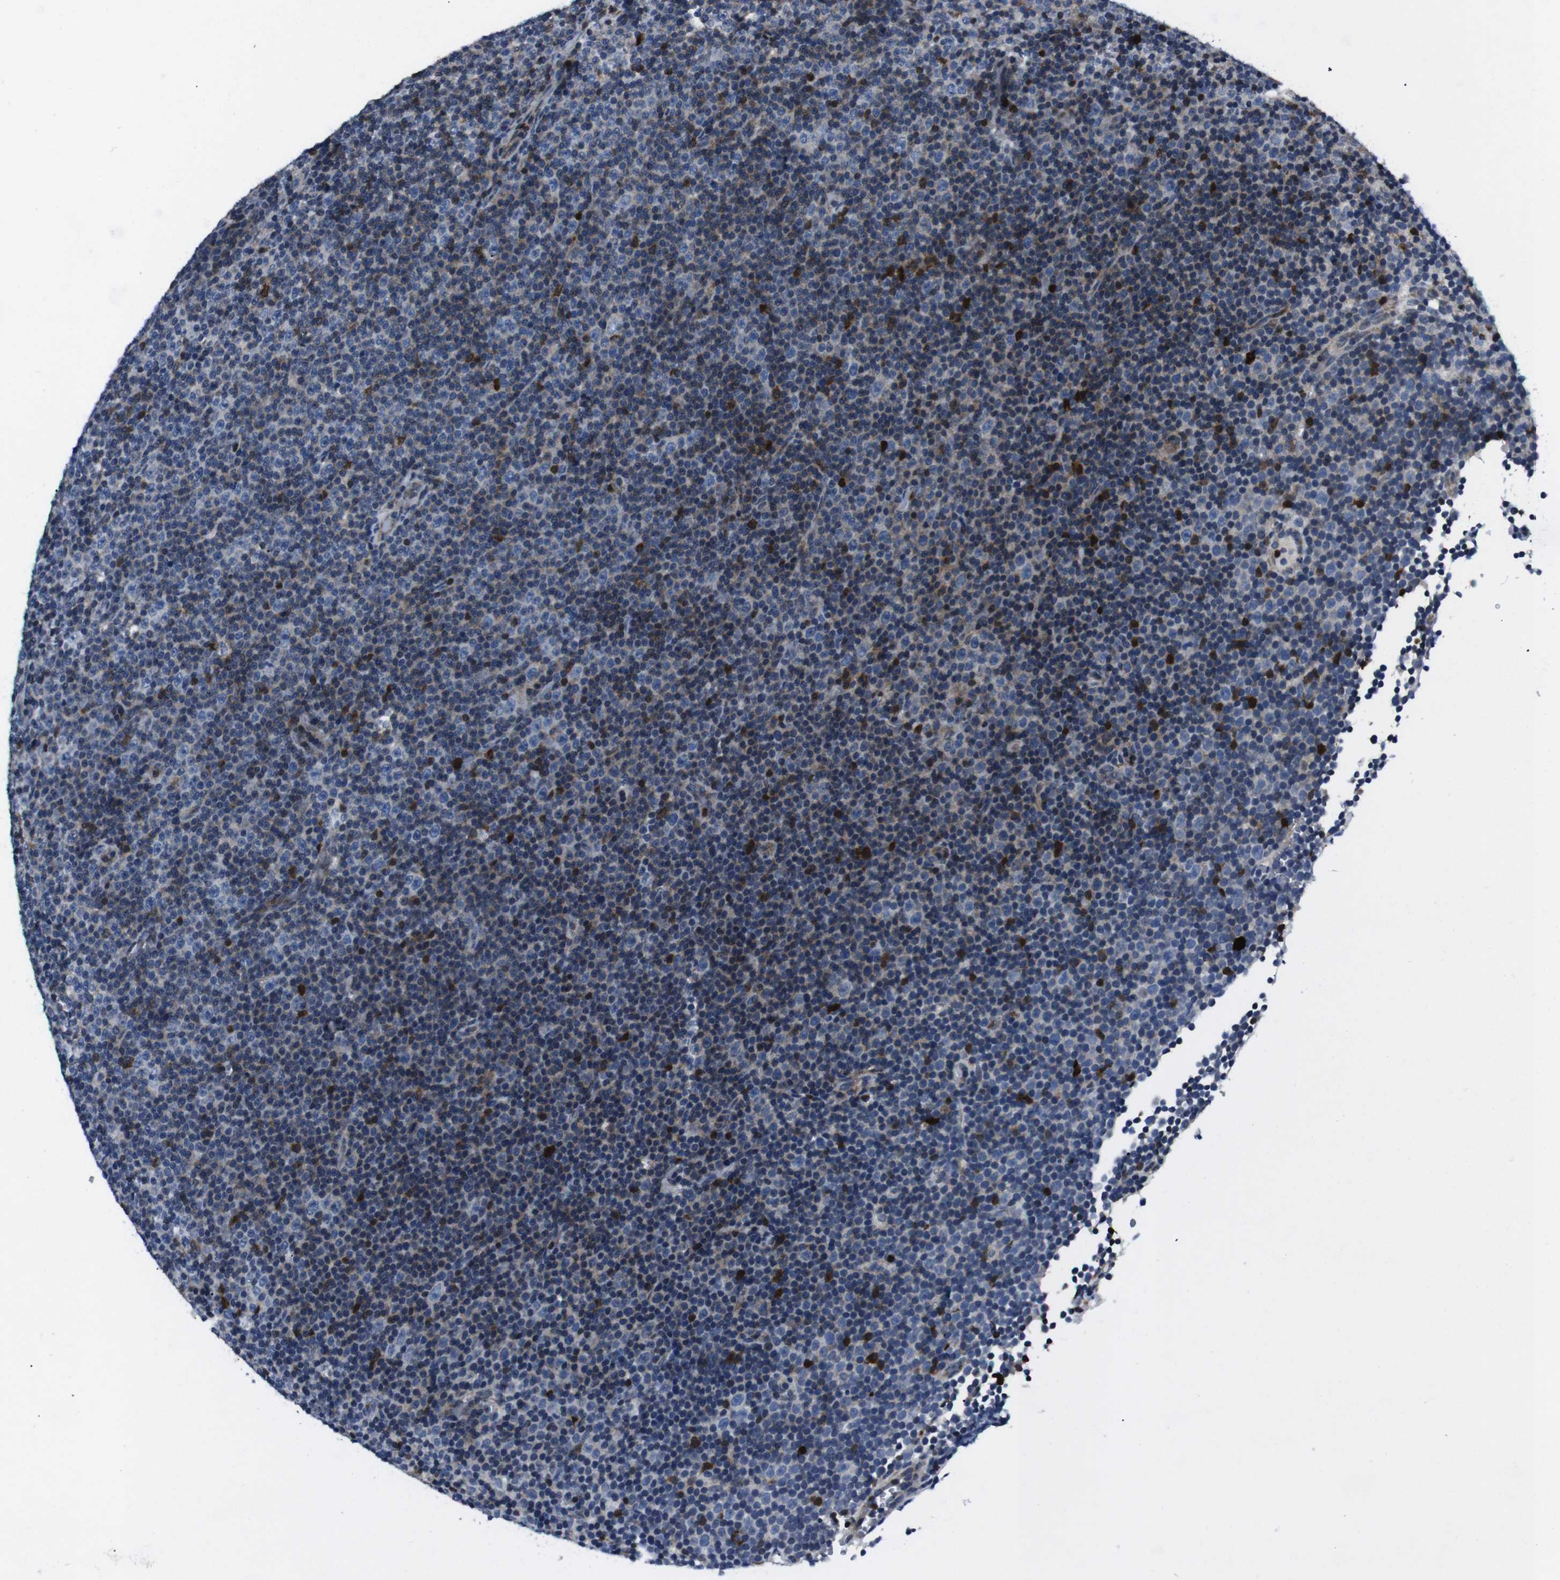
{"staining": {"intensity": "strong", "quantity": "<25%", "location": "cytoplasmic/membranous"}, "tissue": "lymphoma", "cell_type": "Tumor cells", "image_type": "cancer", "snomed": [{"axis": "morphology", "description": "Malignant lymphoma, non-Hodgkin's type, Low grade"}, {"axis": "topography", "description": "Lymph node"}], "caption": "Immunohistochemistry (IHC) photomicrograph of neoplastic tissue: human lymphoma stained using IHC displays medium levels of strong protein expression localized specifically in the cytoplasmic/membranous of tumor cells, appearing as a cytoplasmic/membranous brown color.", "gene": "STAT4", "patient": {"sex": "female", "age": 67}}